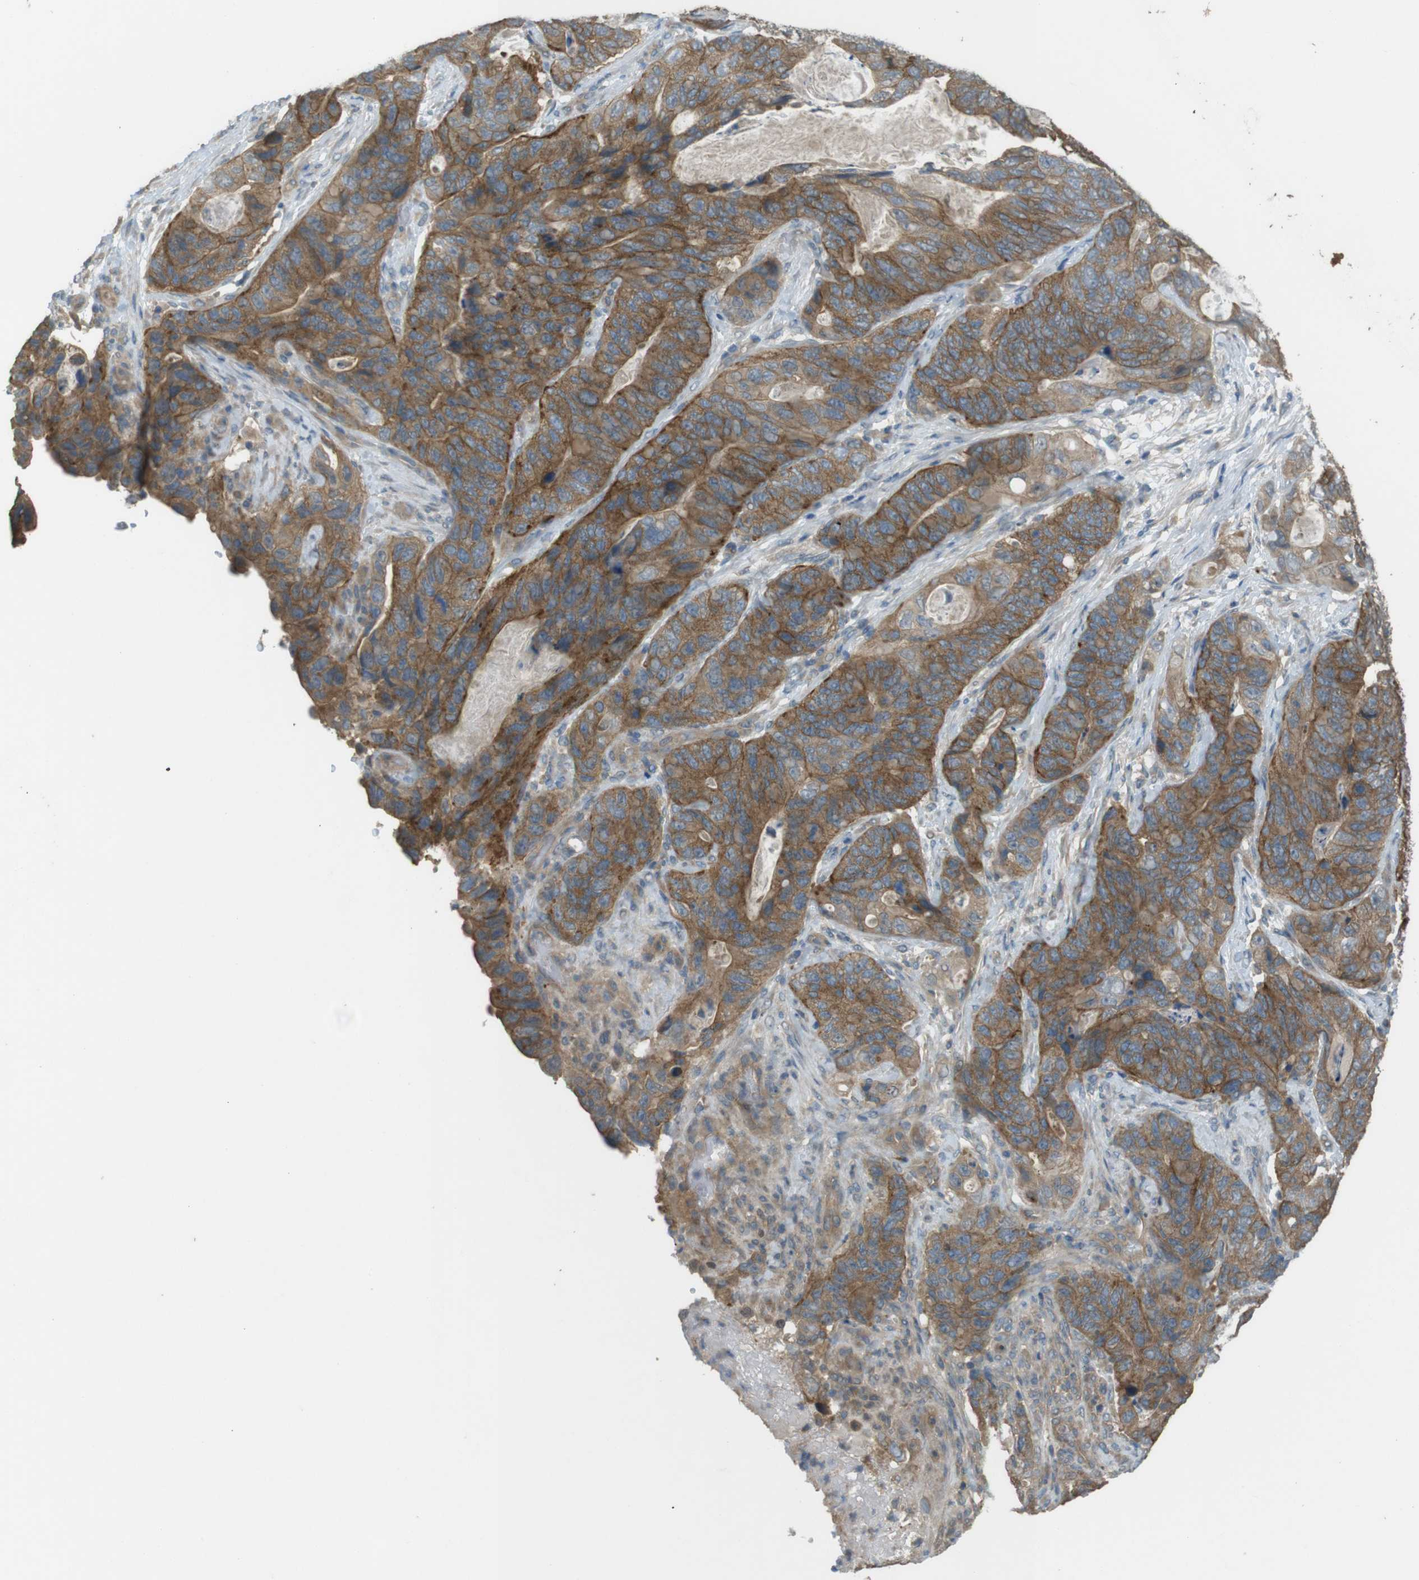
{"staining": {"intensity": "moderate", "quantity": ">75%", "location": "cytoplasmic/membranous"}, "tissue": "stomach cancer", "cell_type": "Tumor cells", "image_type": "cancer", "snomed": [{"axis": "morphology", "description": "Adenocarcinoma, NOS"}, {"axis": "topography", "description": "Stomach"}], "caption": "Adenocarcinoma (stomach) was stained to show a protein in brown. There is medium levels of moderate cytoplasmic/membranous staining in approximately >75% of tumor cells.", "gene": "ZDHHC20", "patient": {"sex": "female", "age": 89}}